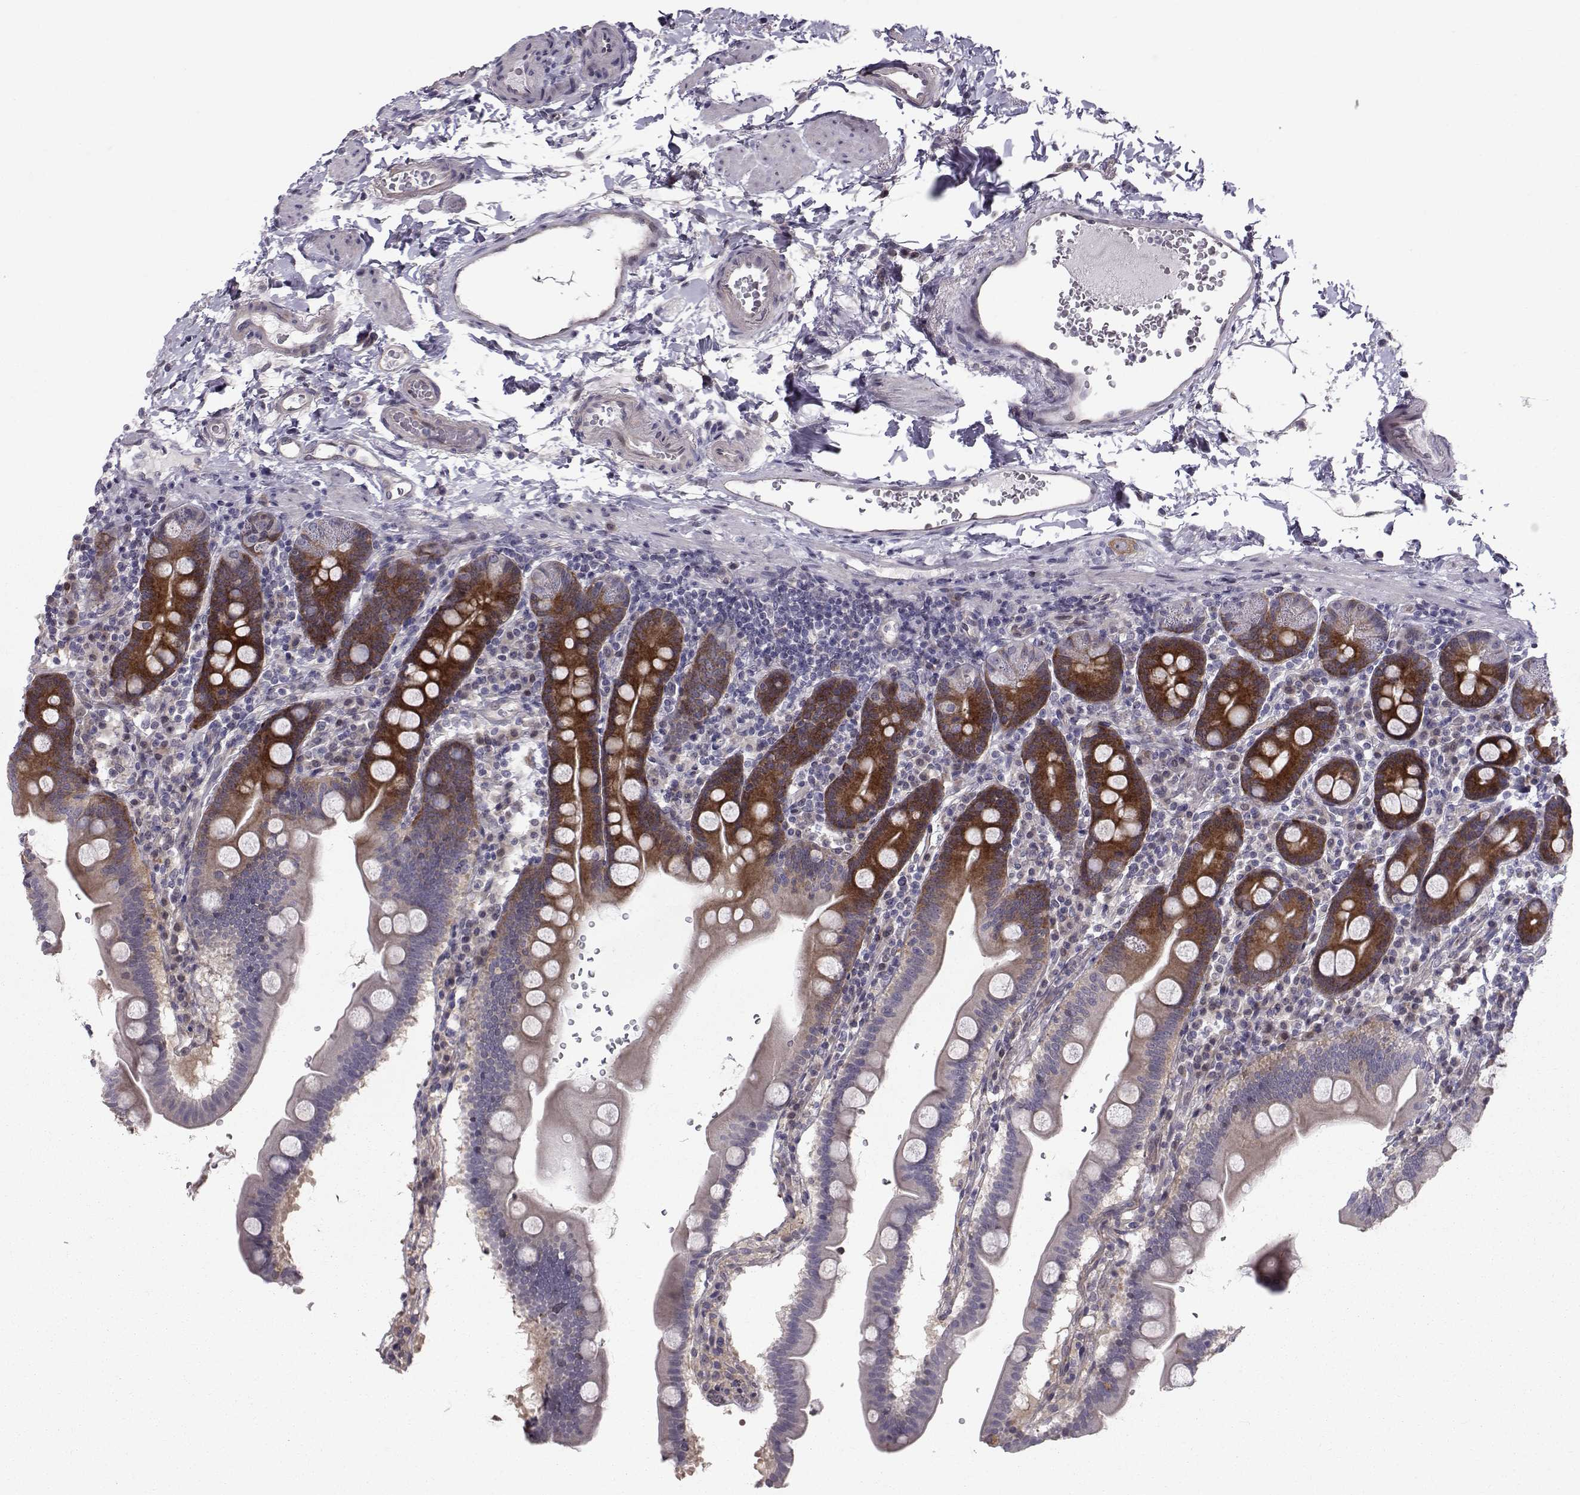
{"staining": {"intensity": "strong", "quantity": "25%-75%", "location": "cytoplasmic/membranous"}, "tissue": "duodenum", "cell_type": "Glandular cells", "image_type": "normal", "snomed": [{"axis": "morphology", "description": "Normal tissue, NOS"}, {"axis": "topography", "description": "Duodenum"}], "caption": "The photomicrograph demonstrates immunohistochemical staining of unremarkable duodenum. There is strong cytoplasmic/membranous positivity is identified in about 25%-75% of glandular cells. The protein of interest is shown in brown color, while the nuclei are stained blue.", "gene": "HSP90AB1", "patient": {"sex": "male", "age": 59}}